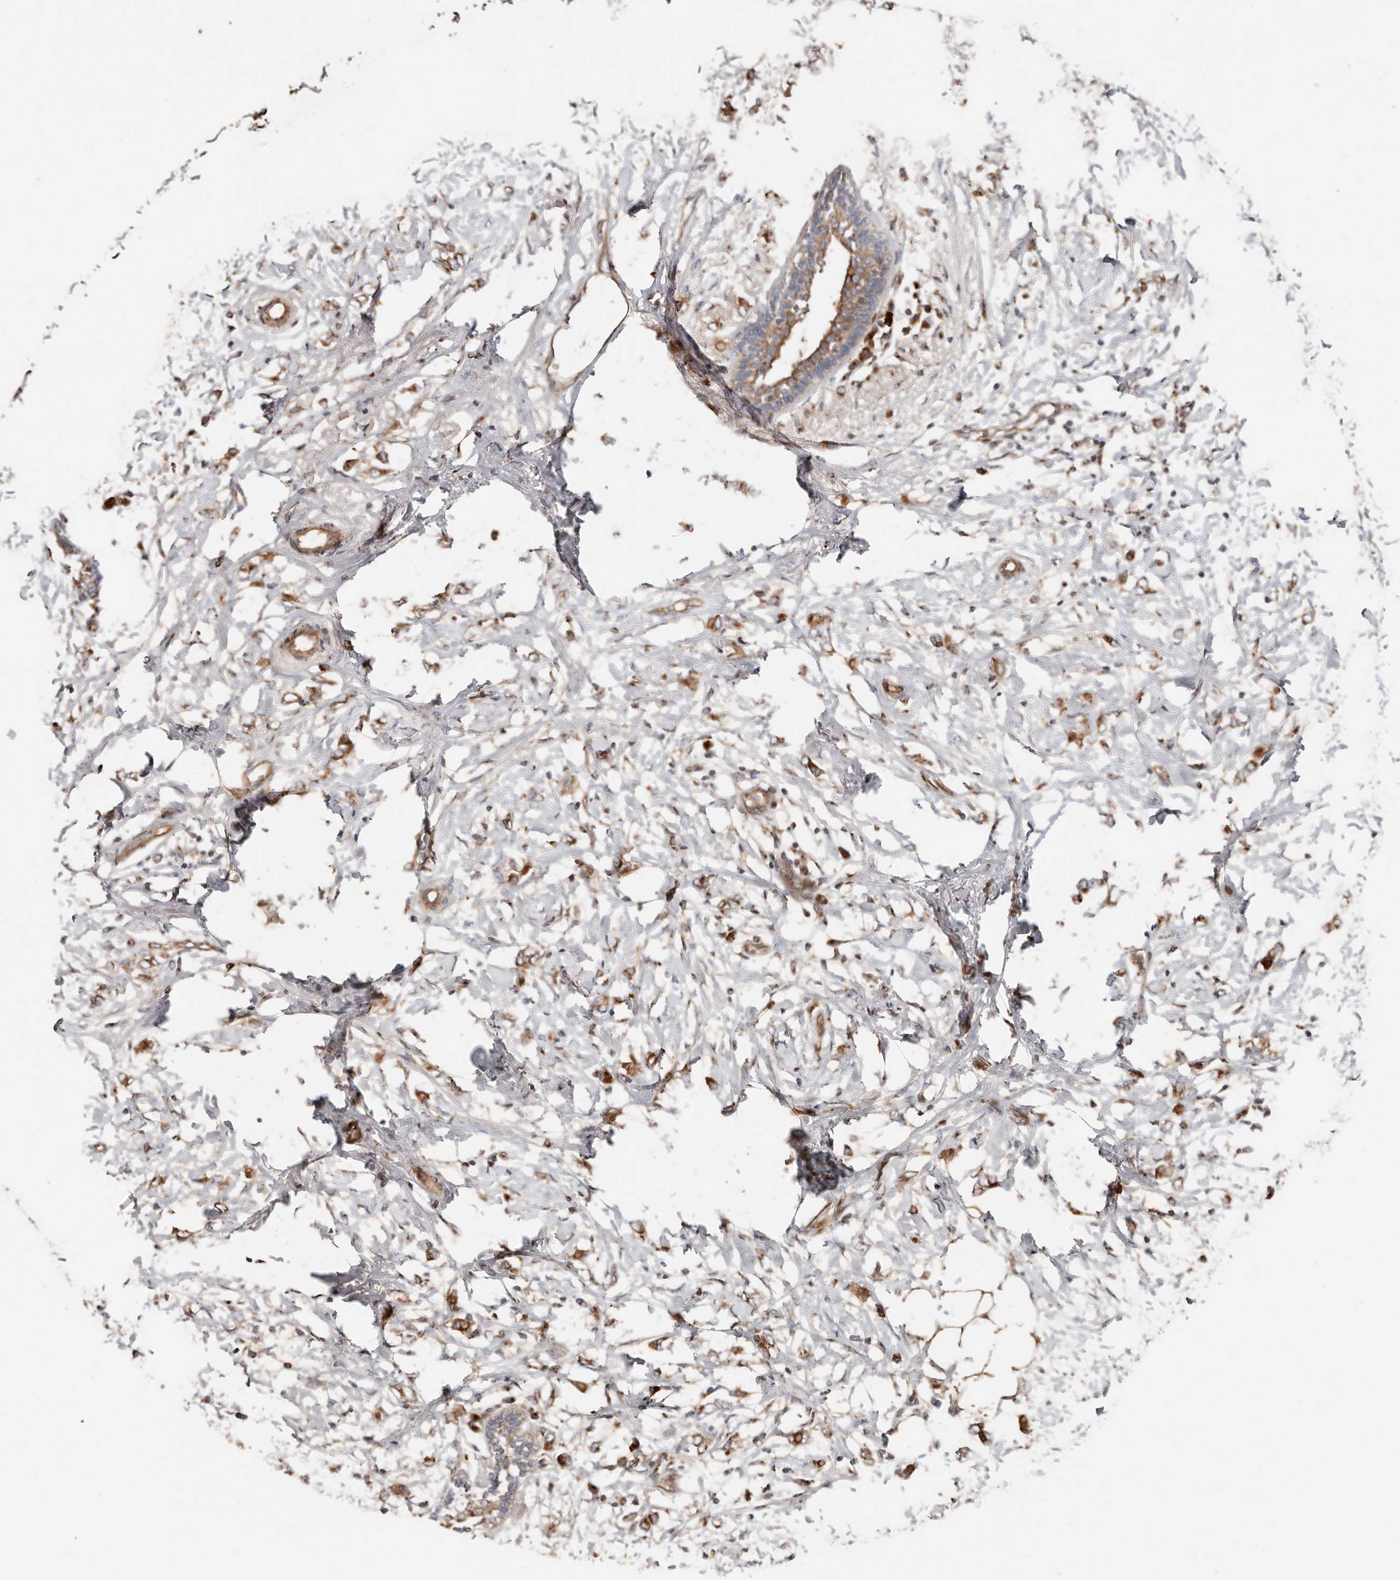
{"staining": {"intensity": "moderate", "quantity": ">75%", "location": "cytoplasmic/membranous"}, "tissue": "breast cancer", "cell_type": "Tumor cells", "image_type": "cancer", "snomed": [{"axis": "morphology", "description": "Normal tissue, NOS"}, {"axis": "morphology", "description": "Lobular carcinoma"}, {"axis": "topography", "description": "Breast"}], "caption": "Moderate cytoplasmic/membranous expression is appreciated in about >75% of tumor cells in breast cancer.", "gene": "COG1", "patient": {"sex": "female", "age": 47}}